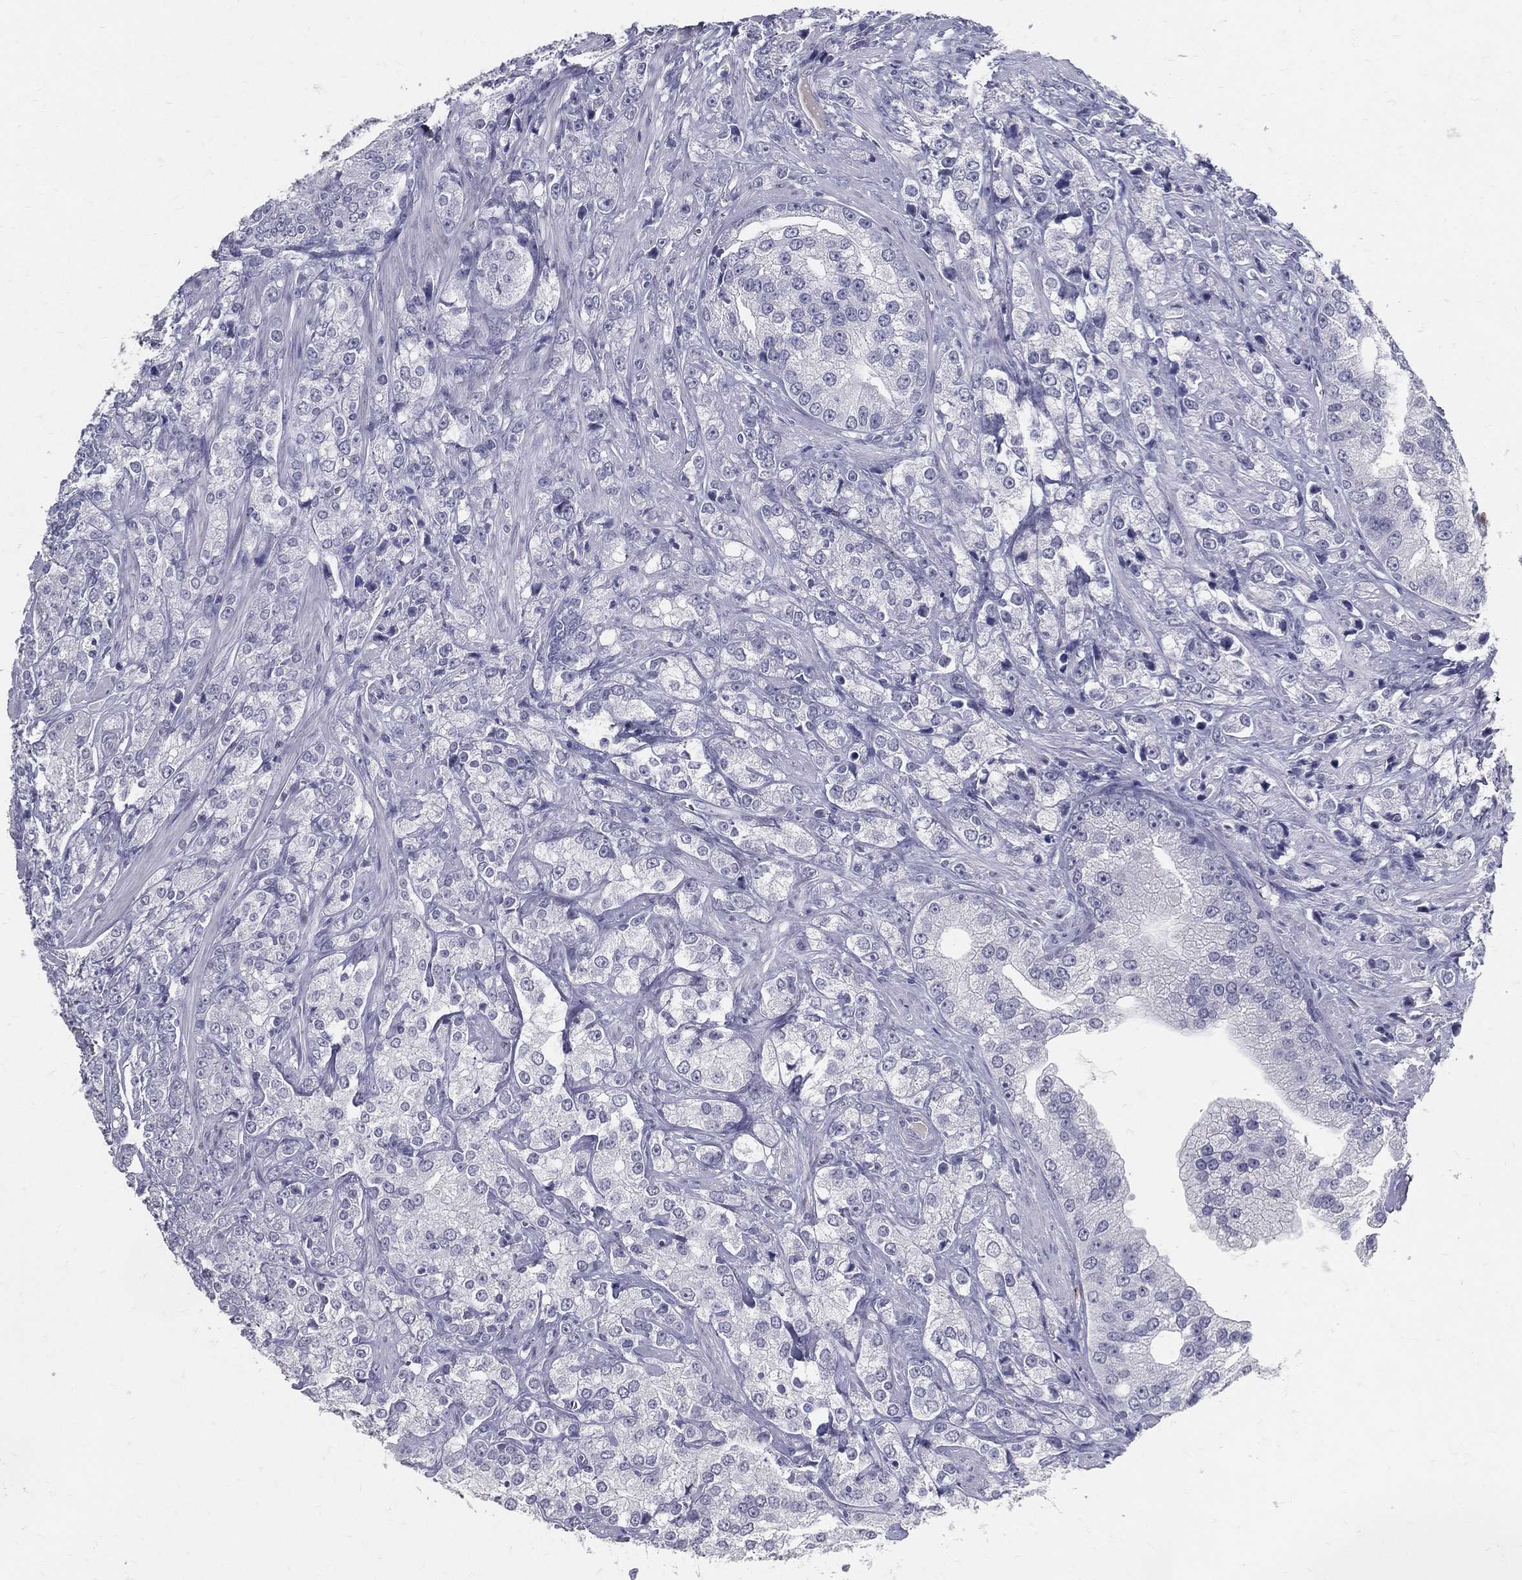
{"staining": {"intensity": "negative", "quantity": "none", "location": "none"}, "tissue": "prostate cancer", "cell_type": "Tumor cells", "image_type": "cancer", "snomed": [{"axis": "morphology", "description": "Adenocarcinoma, NOS"}, {"axis": "topography", "description": "Prostate and seminal vesicle, NOS"}, {"axis": "topography", "description": "Prostate"}], "caption": "High power microscopy histopathology image of an immunohistochemistry image of adenocarcinoma (prostate), revealing no significant staining in tumor cells.", "gene": "ACE2", "patient": {"sex": "male", "age": 68}}